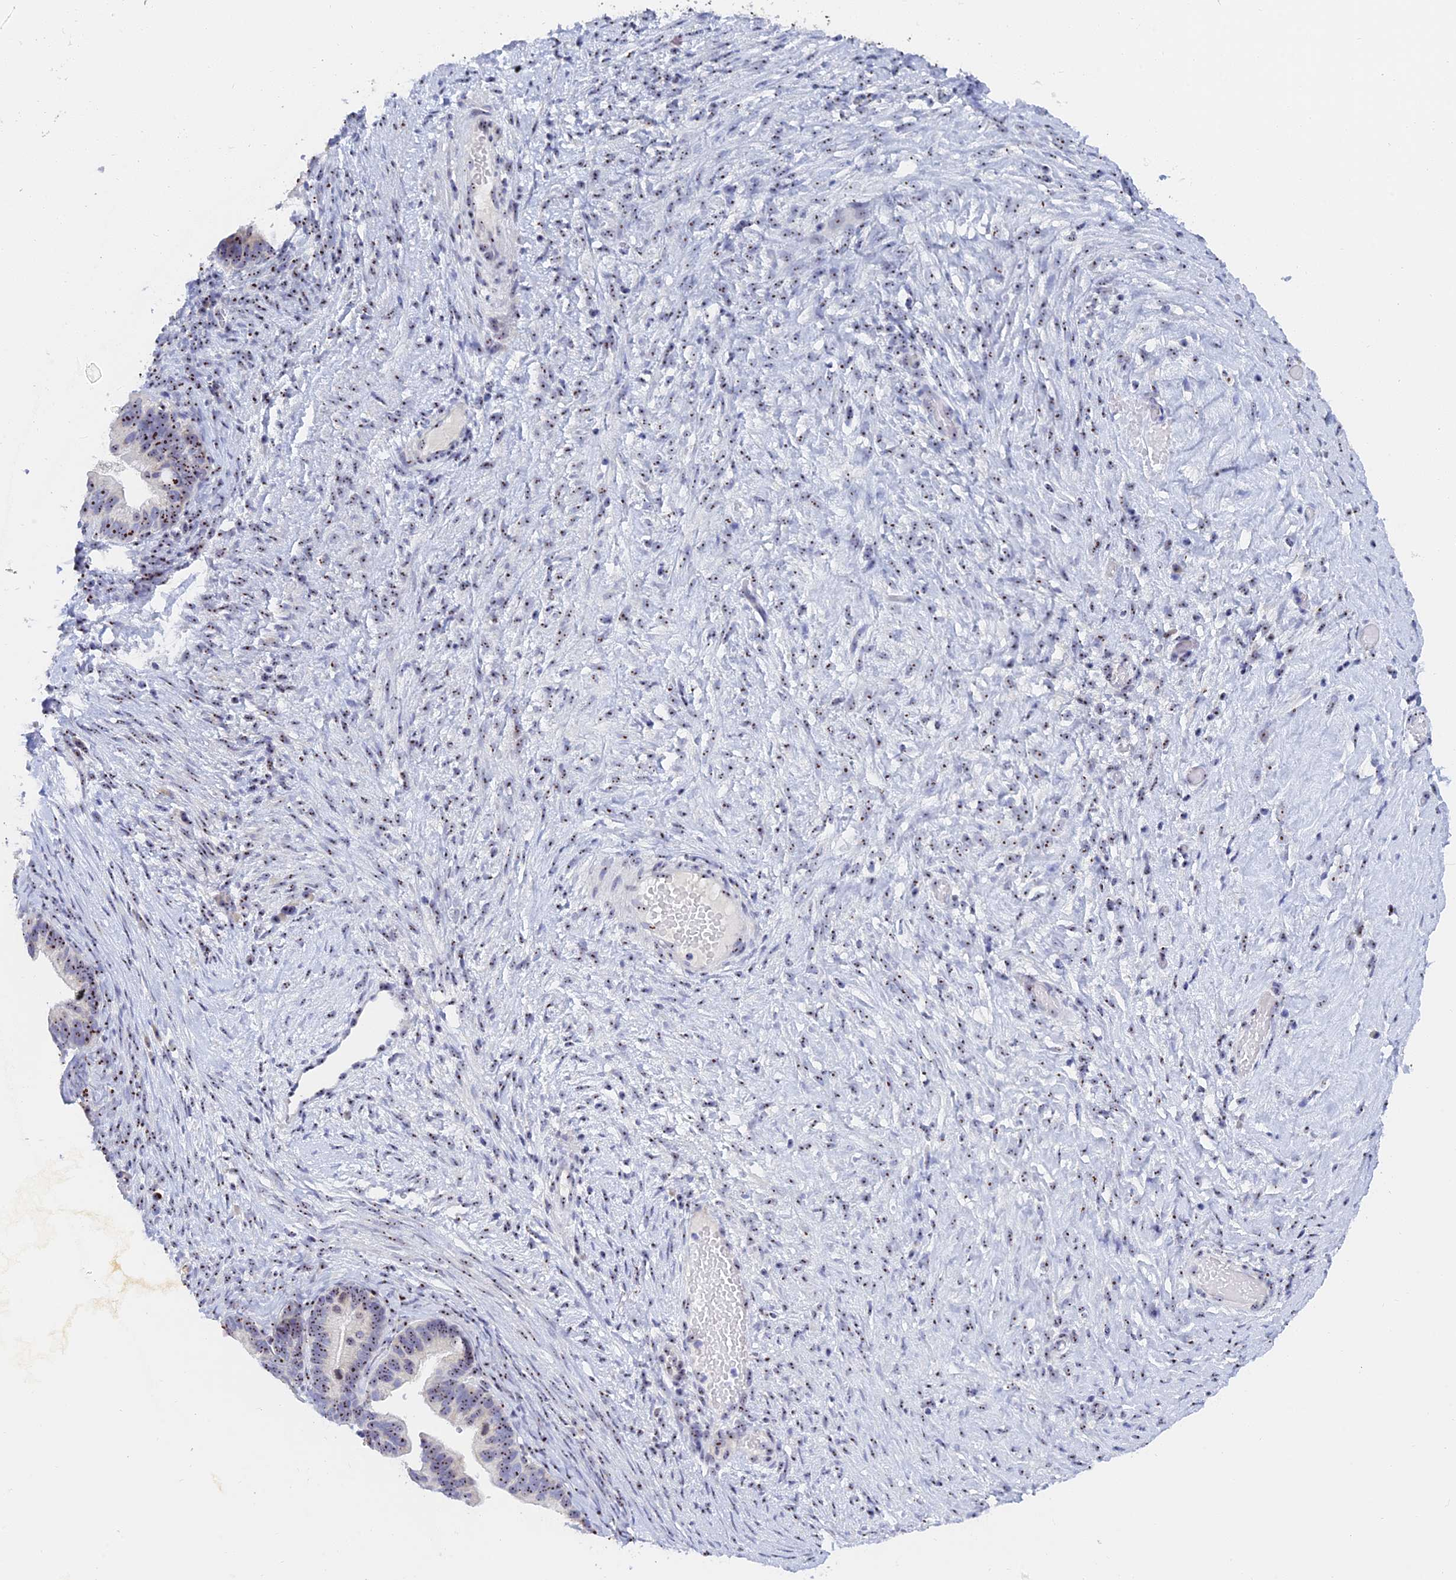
{"staining": {"intensity": "moderate", "quantity": ">75%", "location": "nuclear"}, "tissue": "ovarian cancer", "cell_type": "Tumor cells", "image_type": "cancer", "snomed": [{"axis": "morphology", "description": "Cystadenocarcinoma, serous, NOS"}, {"axis": "topography", "description": "Ovary"}], "caption": "Moderate nuclear protein expression is seen in approximately >75% of tumor cells in ovarian cancer (serous cystadenocarcinoma).", "gene": "RSL1D1", "patient": {"sex": "female", "age": 56}}